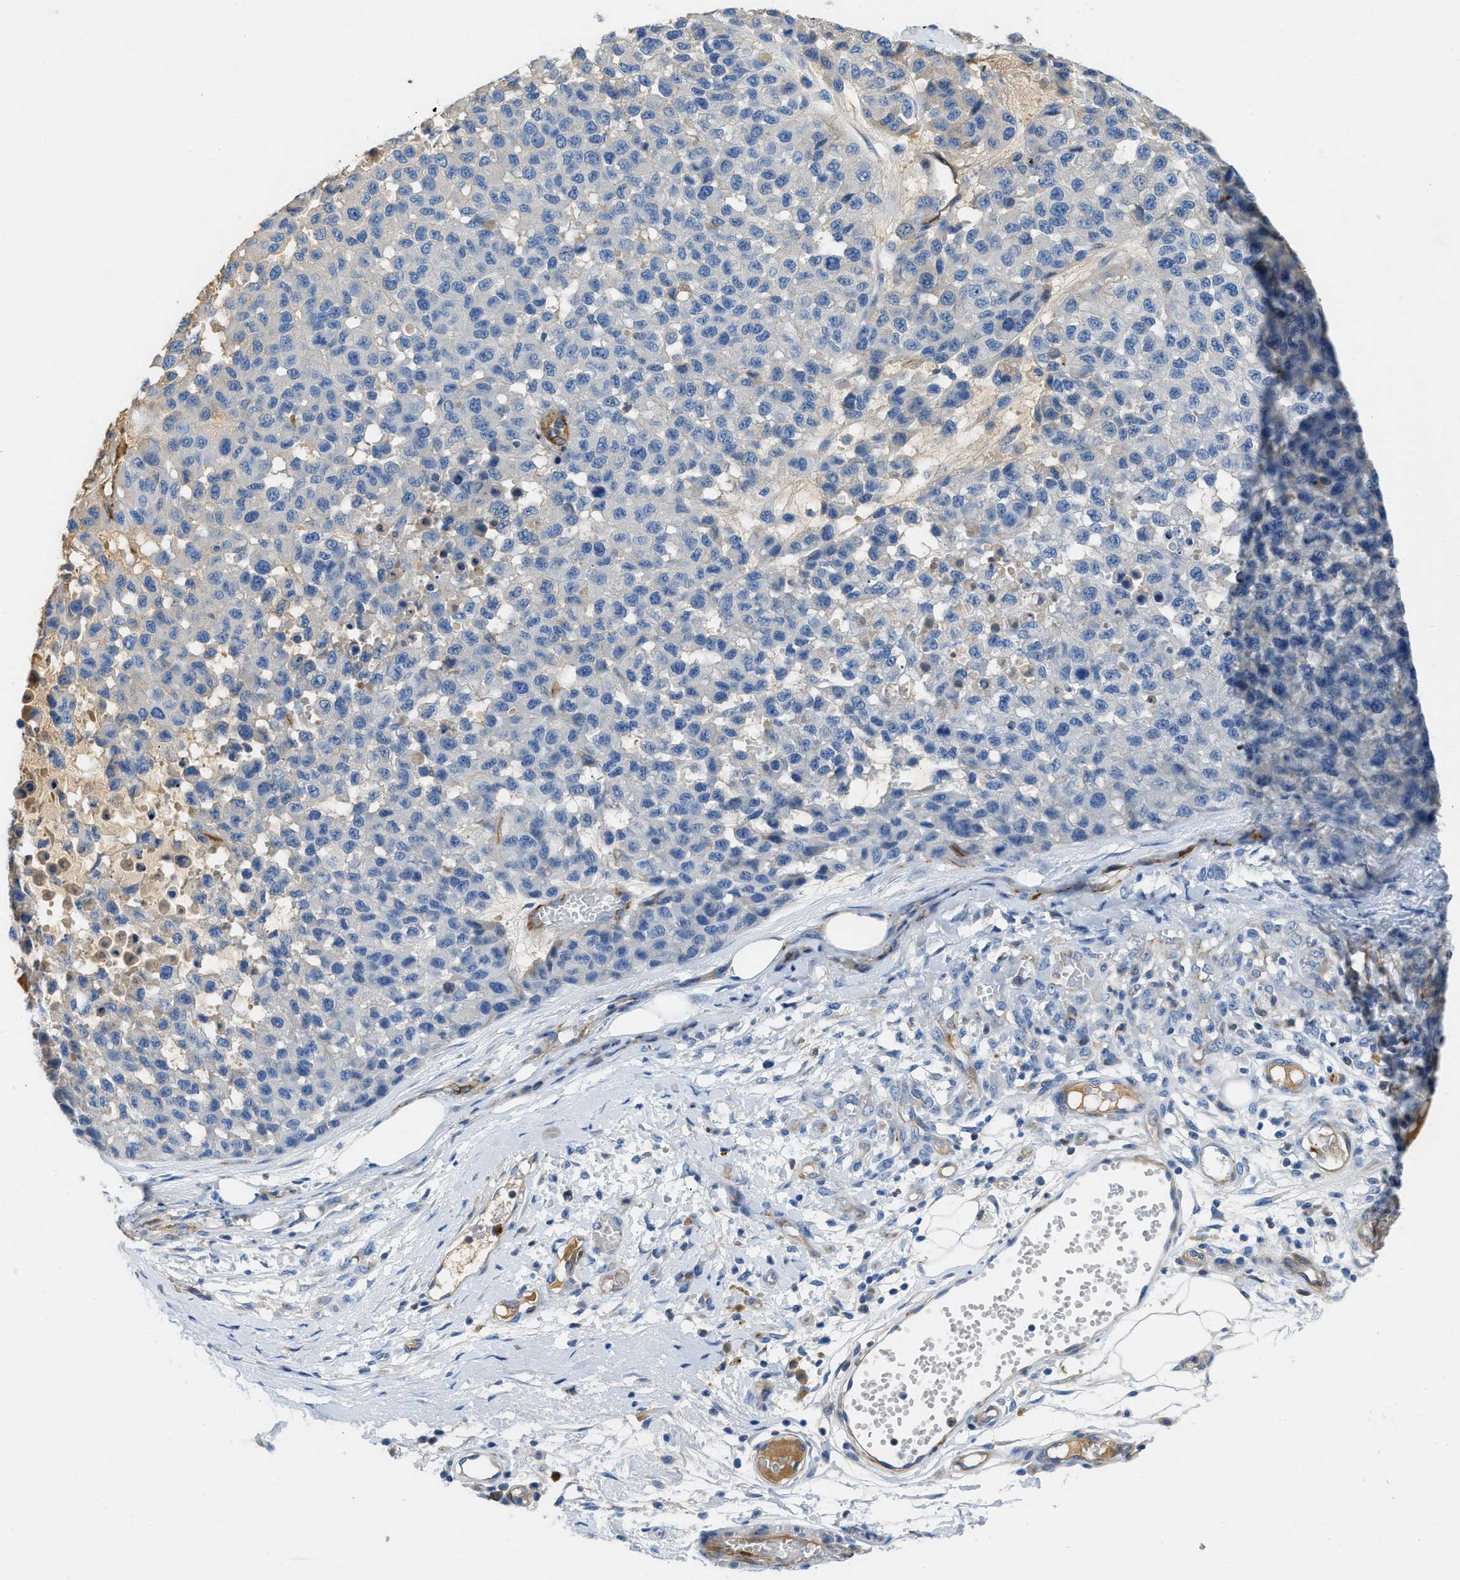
{"staining": {"intensity": "negative", "quantity": "none", "location": "none"}, "tissue": "melanoma", "cell_type": "Tumor cells", "image_type": "cancer", "snomed": [{"axis": "morphology", "description": "Malignant melanoma, NOS"}, {"axis": "topography", "description": "Skin"}], "caption": "The micrograph demonstrates no staining of tumor cells in melanoma. (DAB immunohistochemistry visualized using brightfield microscopy, high magnification).", "gene": "SPEG", "patient": {"sex": "male", "age": 62}}